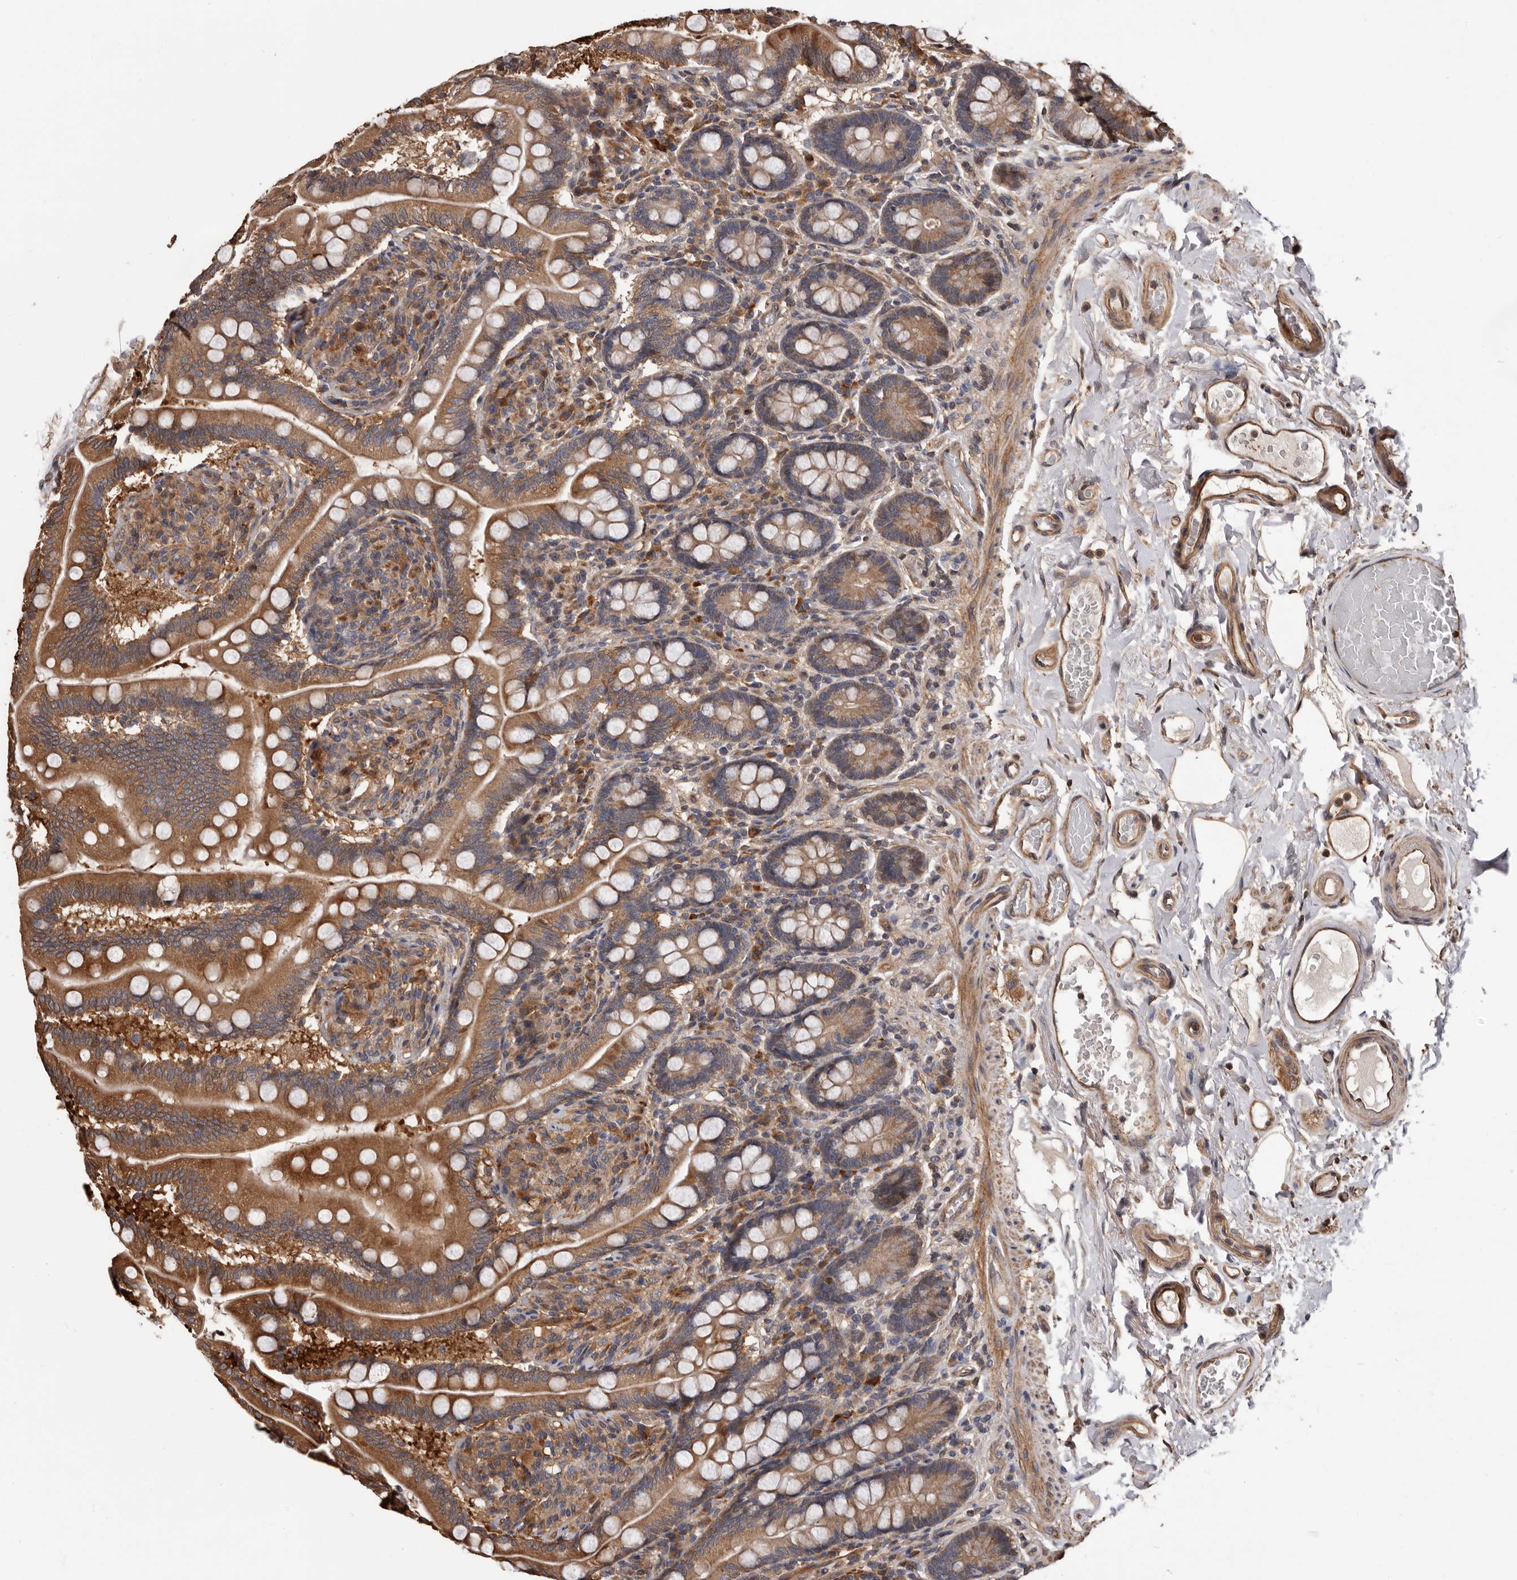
{"staining": {"intensity": "moderate", "quantity": ">75%", "location": "cytoplasmic/membranous"}, "tissue": "small intestine", "cell_type": "Glandular cells", "image_type": "normal", "snomed": [{"axis": "morphology", "description": "Normal tissue, NOS"}, {"axis": "topography", "description": "Small intestine"}], "caption": "Immunohistochemical staining of unremarkable human small intestine exhibits moderate cytoplasmic/membranous protein positivity in approximately >75% of glandular cells.", "gene": "ADAMTS2", "patient": {"sex": "female", "age": 64}}